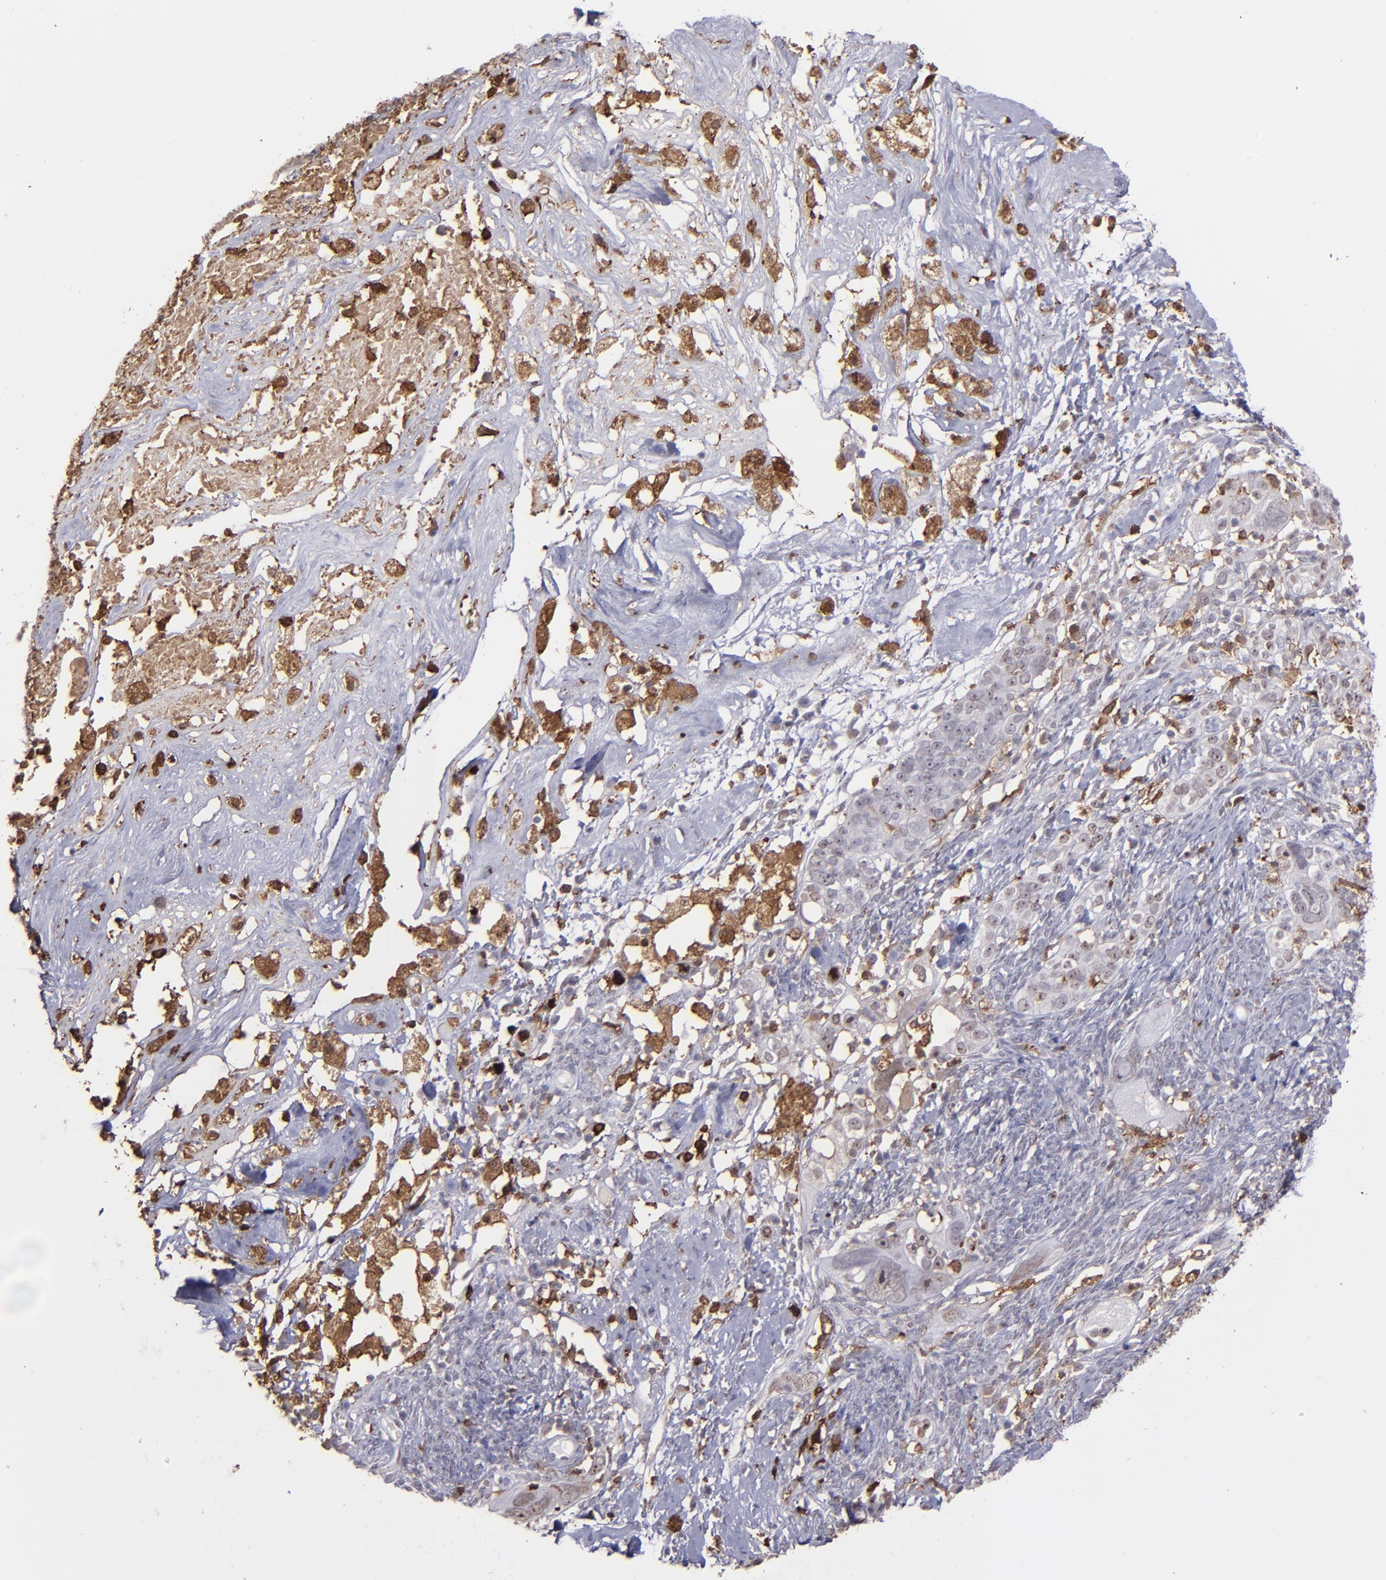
{"staining": {"intensity": "negative", "quantity": "none", "location": "none"}, "tissue": "ovarian cancer", "cell_type": "Tumor cells", "image_type": "cancer", "snomed": [{"axis": "morphology", "description": "Normal tissue, NOS"}, {"axis": "morphology", "description": "Cystadenocarcinoma, serous, NOS"}, {"axis": "topography", "description": "Ovary"}], "caption": "IHC of human serous cystadenocarcinoma (ovarian) exhibits no positivity in tumor cells. (Stains: DAB IHC with hematoxylin counter stain, Microscopy: brightfield microscopy at high magnification).", "gene": "NCF2", "patient": {"sex": "female", "age": 62}}